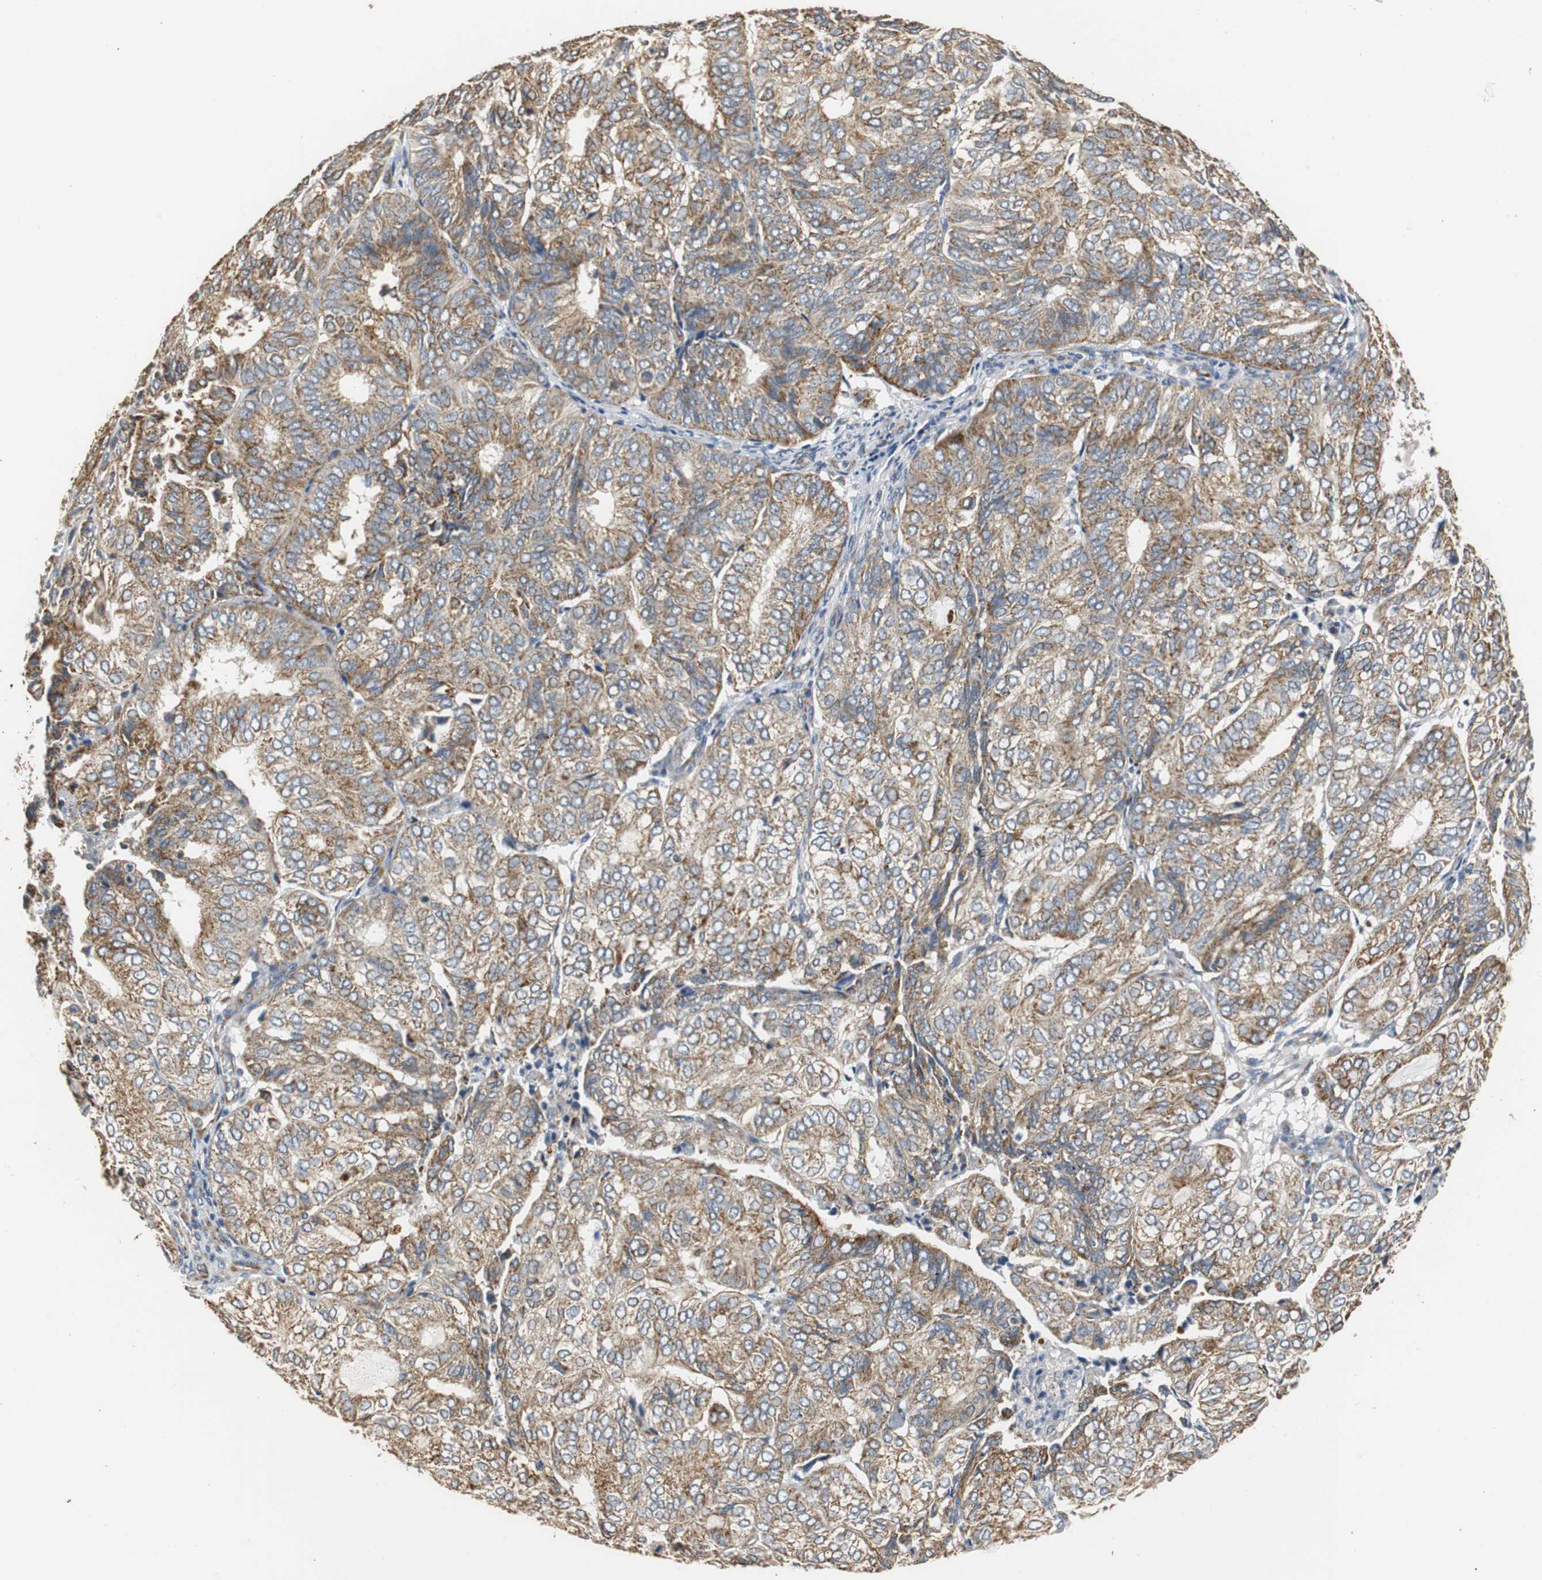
{"staining": {"intensity": "moderate", "quantity": ">75%", "location": "cytoplasmic/membranous"}, "tissue": "endometrial cancer", "cell_type": "Tumor cells", "image_type": "cancer", "snomed": [{"axis": "morphology", "description": "Adenocarcinoma, NOS"}, {"axis": "topography", "description": "Uterus"}], "caption": "Adenocarcinoma (endometrial) was stained to show a protein in brown. There is medium levels of moderate cytoplasmic/membranous expression in approximately >75% of tumor cells.", "gene": "HMGCL", "patient": {"sex": "female", "age": 60}}